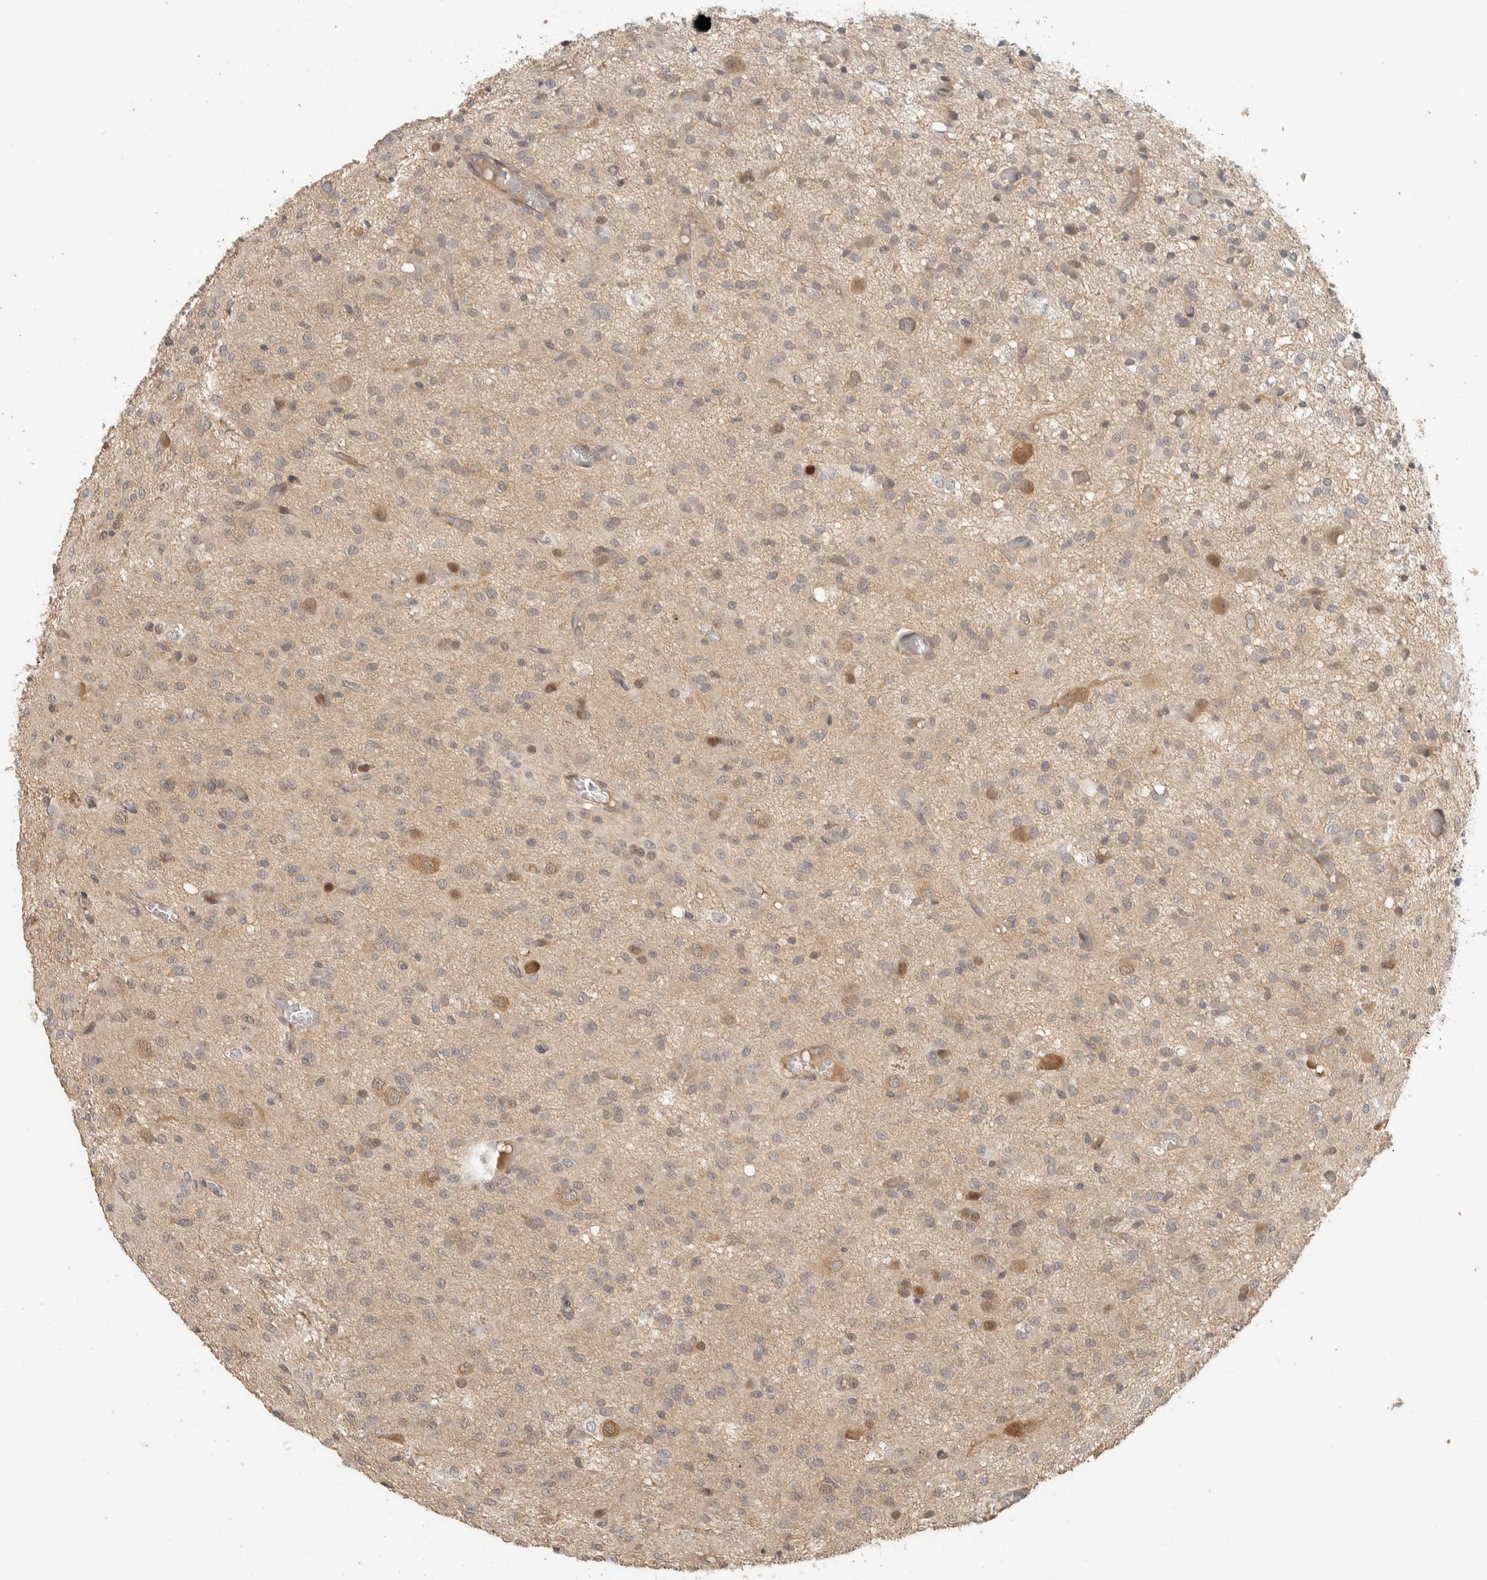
{"staining": {"intensity": "weak", "quantity": "<25%", "location": "cytoplasmic/membranous"}, "tissue": "glioma", "cell_type": "Tumor cells", "image_type": "cancer", "snomed": [{"axis": "morphology", "description": "Glioma, malignant, High grade"}, {"axis": "topography", "description": "Brain"}], "caption": "Photomicrograph shows no significant protein expression in tumor cells of glioma.", "gene": "ADSS2", "patient": {"sex": "female", "age": 59}}